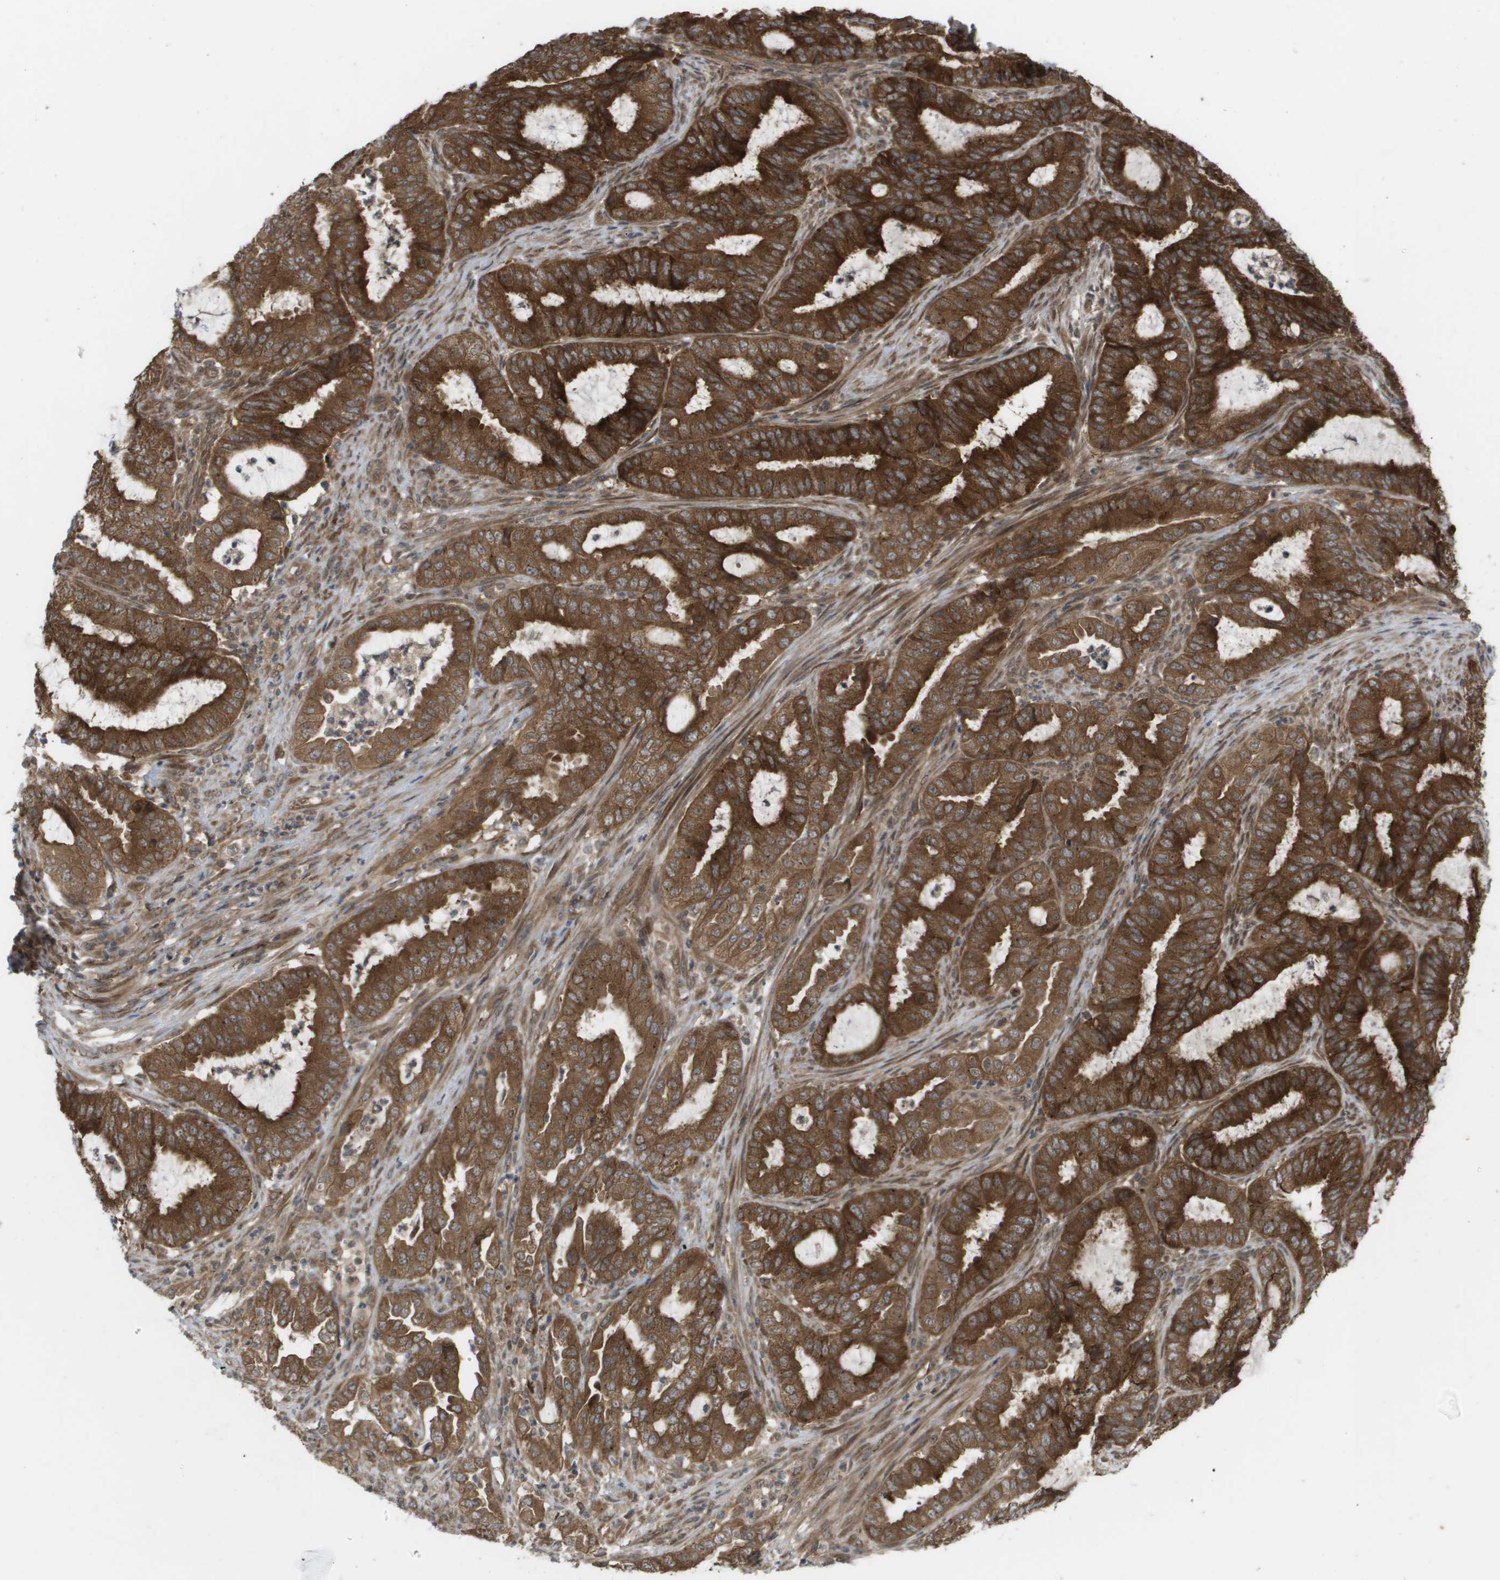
{"staining": {"intensity": "moderate", "quantity": ">75%", "location": "cytoplasmic/membranous"}, "tissue": "endometrial cancer", "cell_type": "Tumor cells", "image_type": "cancer", "snomed": [{"axis": "morphology", "description": "Adenocarcinoma, NOS"}, {"axis": "topography", "description": "Endometrium"}], "caption": "Immunohistochemical staining of human adenocarcinoma (endometrial) exhibits medium levels of moderate cytoplasmic/membranous protein staining in approximately >75% of tumor cells. The protein of interest is stained brown, and the nuclei are stained in blue (DAB IHC with brightfield microscopy, high magnification).", "gene": "CTPS2", "patient": {"sex": "female", "age": 70}}